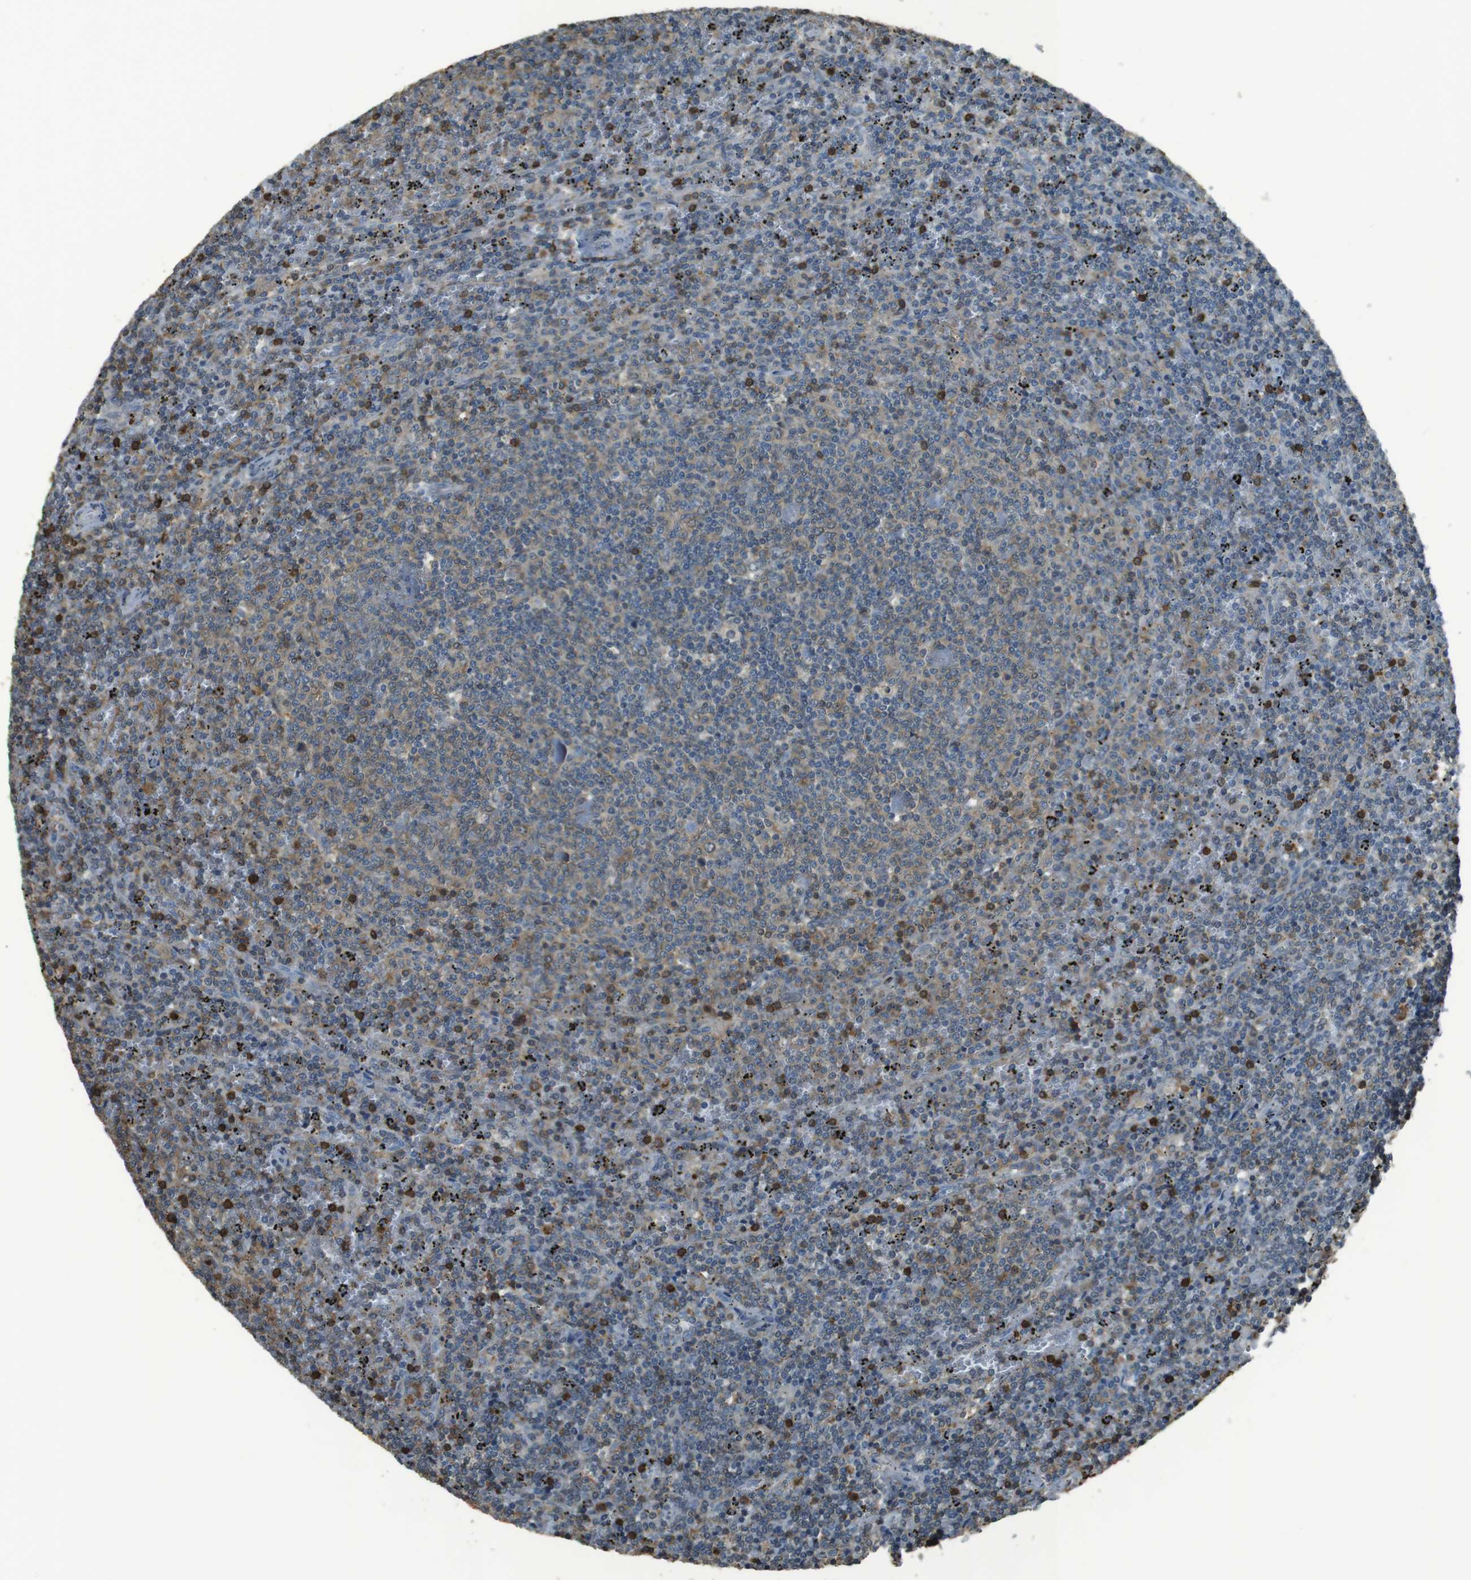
{"staining": {"intensity": "weak", "quantity": "25%-75%", "location": "cytoplasmic/membranous,nuclear"}, "tissue": "lymphoma", "cell_type": "Tumor cells", "image_type": "cancer", "snomed": [{"axis": "morphology", "description": "Malignant lymphoma, non-Hodgkin's type, Low grade"}, {"axis": "topography", "description": "Spleen"}], "caption": "A low amount of weak cytoplasmic/membranous and nuclear positivity is identified in about 25%-75% of tumor cells in low-grade malignant lymphoma, non-Hodgkin's type tissue. (DAB IHC with brightfield microscopy, high magnification).", "gene": "TWSG1", "patient": {"sex": "female", "age": 50}}